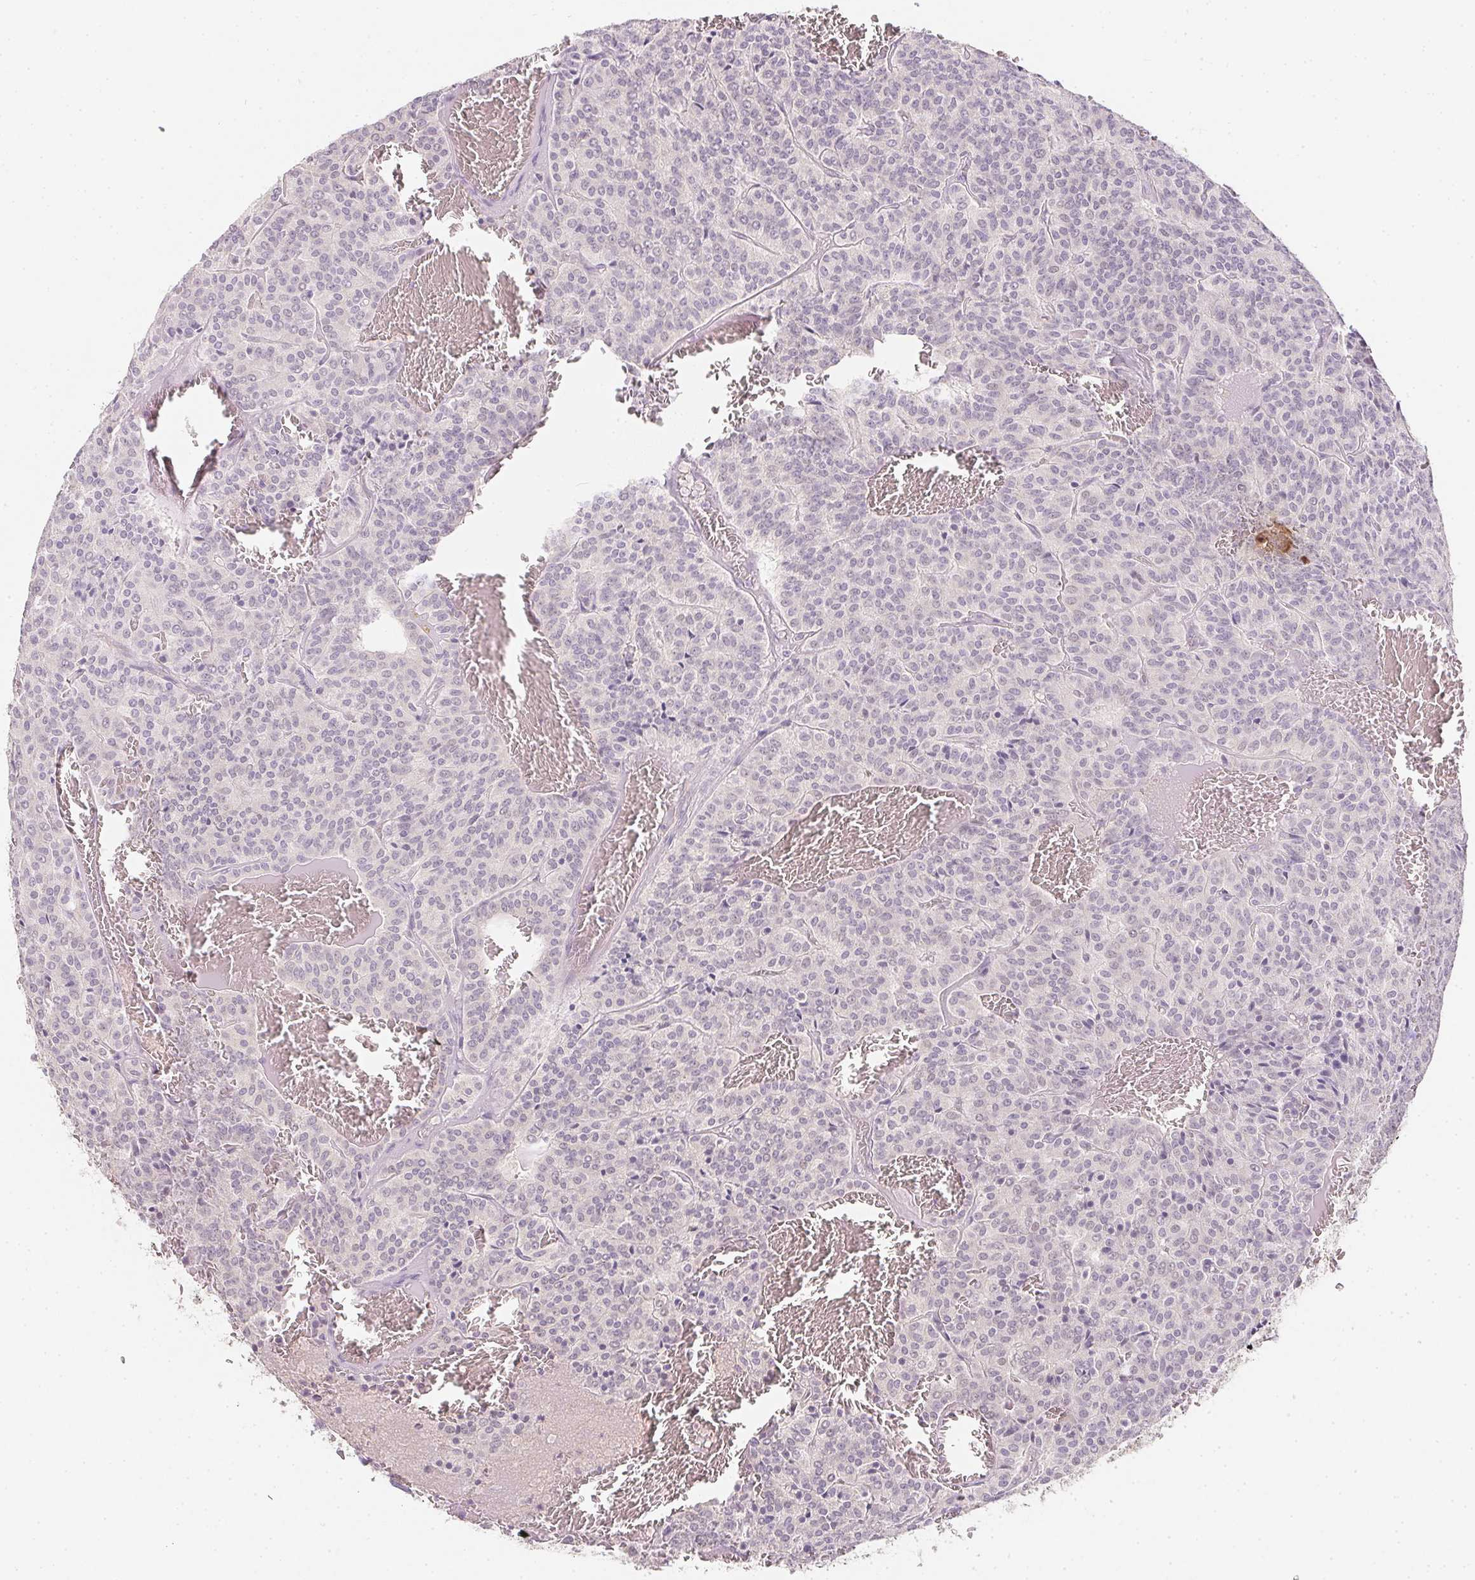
{"staining": {"intensity": "negative", "quantity": "none", "location": "none"}, "tissue": "carcinoid", "cell_type": "Tumor cells", "image_type": "cancer", "snomed": [{"axis": "morphology", "description": "Carcinoid, malignant, NOS"}, {"axis": "topography", "description": "Lung"}], "caption": "High magnification brightfield microscopy of malignant carcinoid stained with DAB (3,3'-diaminobenzidine) (brown) and counterstained with hematoxylin (blue): tumor cells show no significant staining.", "gene": "ZBBX", "patient": {"sex": "male", "age": 70}}